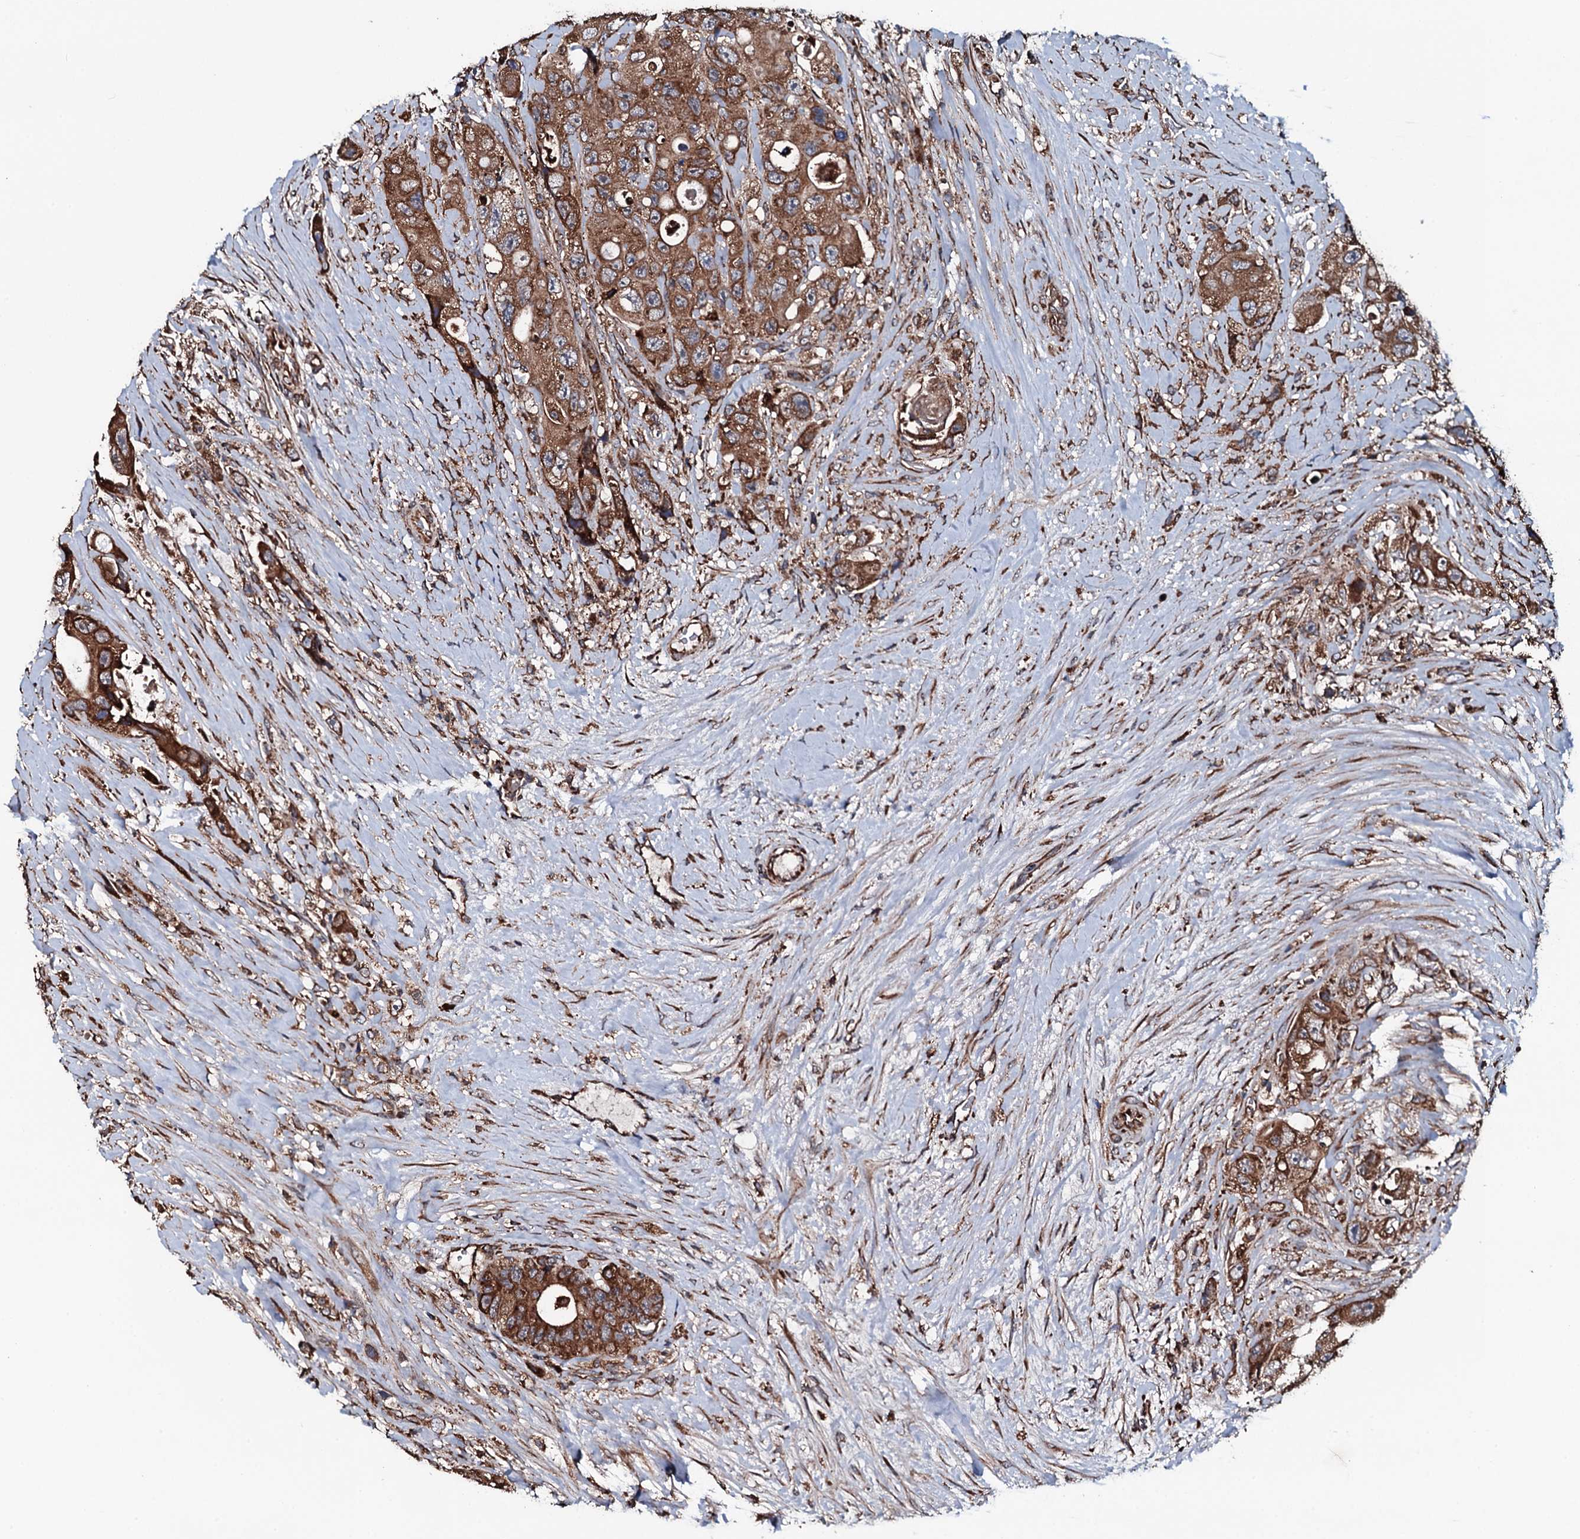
{"staining": {"intensity": "strong", "quantity": ">75%", "location": "cytoplasmic/membranous"}, "tissue": "colorectal cancer", "cell_type": "Tumor cells", "image_type": "cancer", "snomed": [{"axis": "morphology", "description": "Adenocarcinoma, NOS"}, {"axis": "topography", "description": "Colon"}], "caption": "There is high levels of strong cytoplasmic/membranous positivity in tumor cells of adenocarcinoma (colorectal), as demonstrated by immunohistochemical staining (brown color).", "gene": "RAB12", "patient": {"sex": "female", "age": 46}}